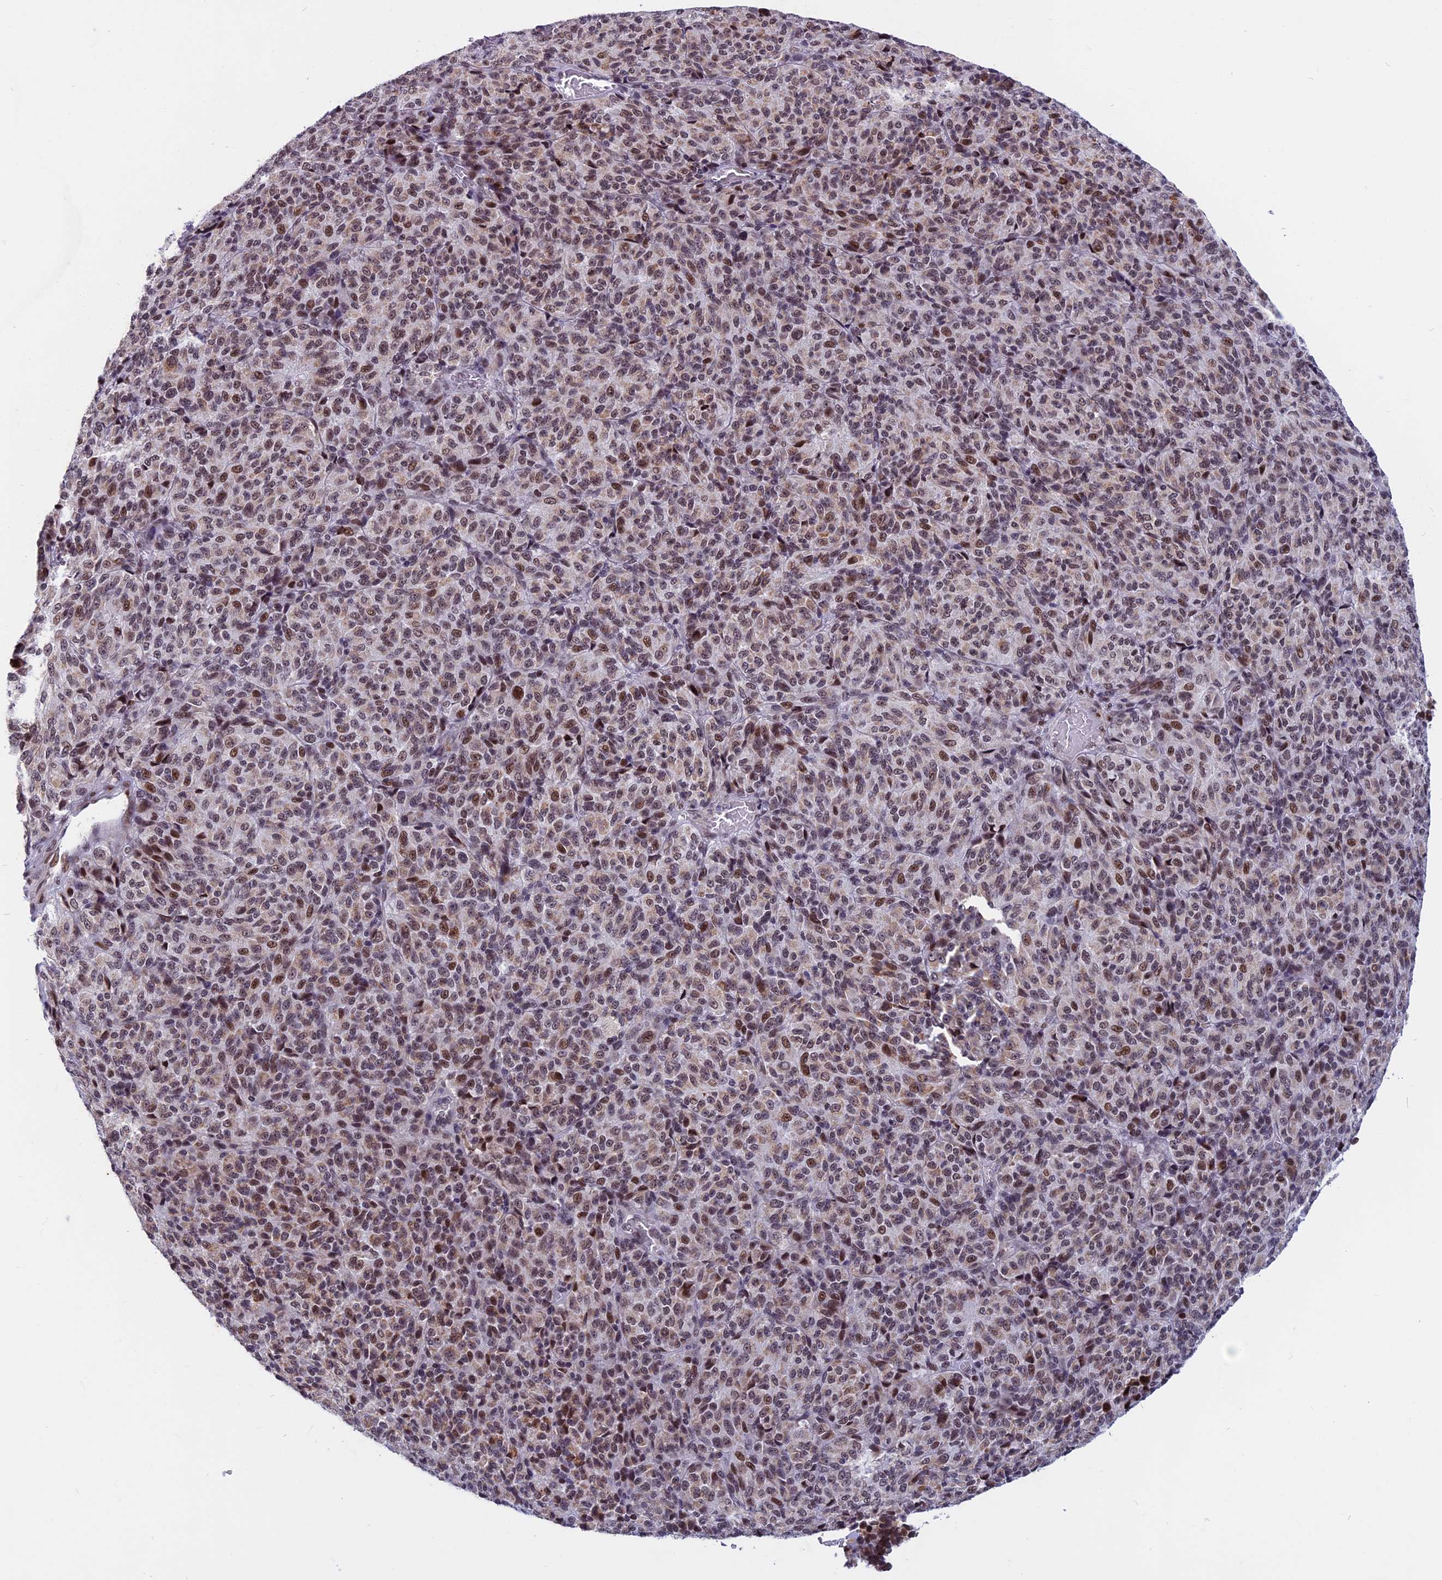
{"staining": {"intensity": "moderate", "quantity": "25%-75%", "location": "nuclear"}, "tissue": "melanoma", "cell_type": "Tumor cells", "image_type": "cancer", "snomed": [{"axis": "morphology", "description": "Malignant melanoma, Metastatic site"}, {"axis": "topography", "description": "Brain"}], "caption": "Immunohistochemistry (IHC) (DAB (3,3'-diaminobenzidine)) staining of human melanoma exhibits moderate nuclear protein expression in approximately 25%-75% of tumor cells. Nuclei are stained in blue.", "gene": "CDC7", "patient": {"sex": "female", "age": 56}}